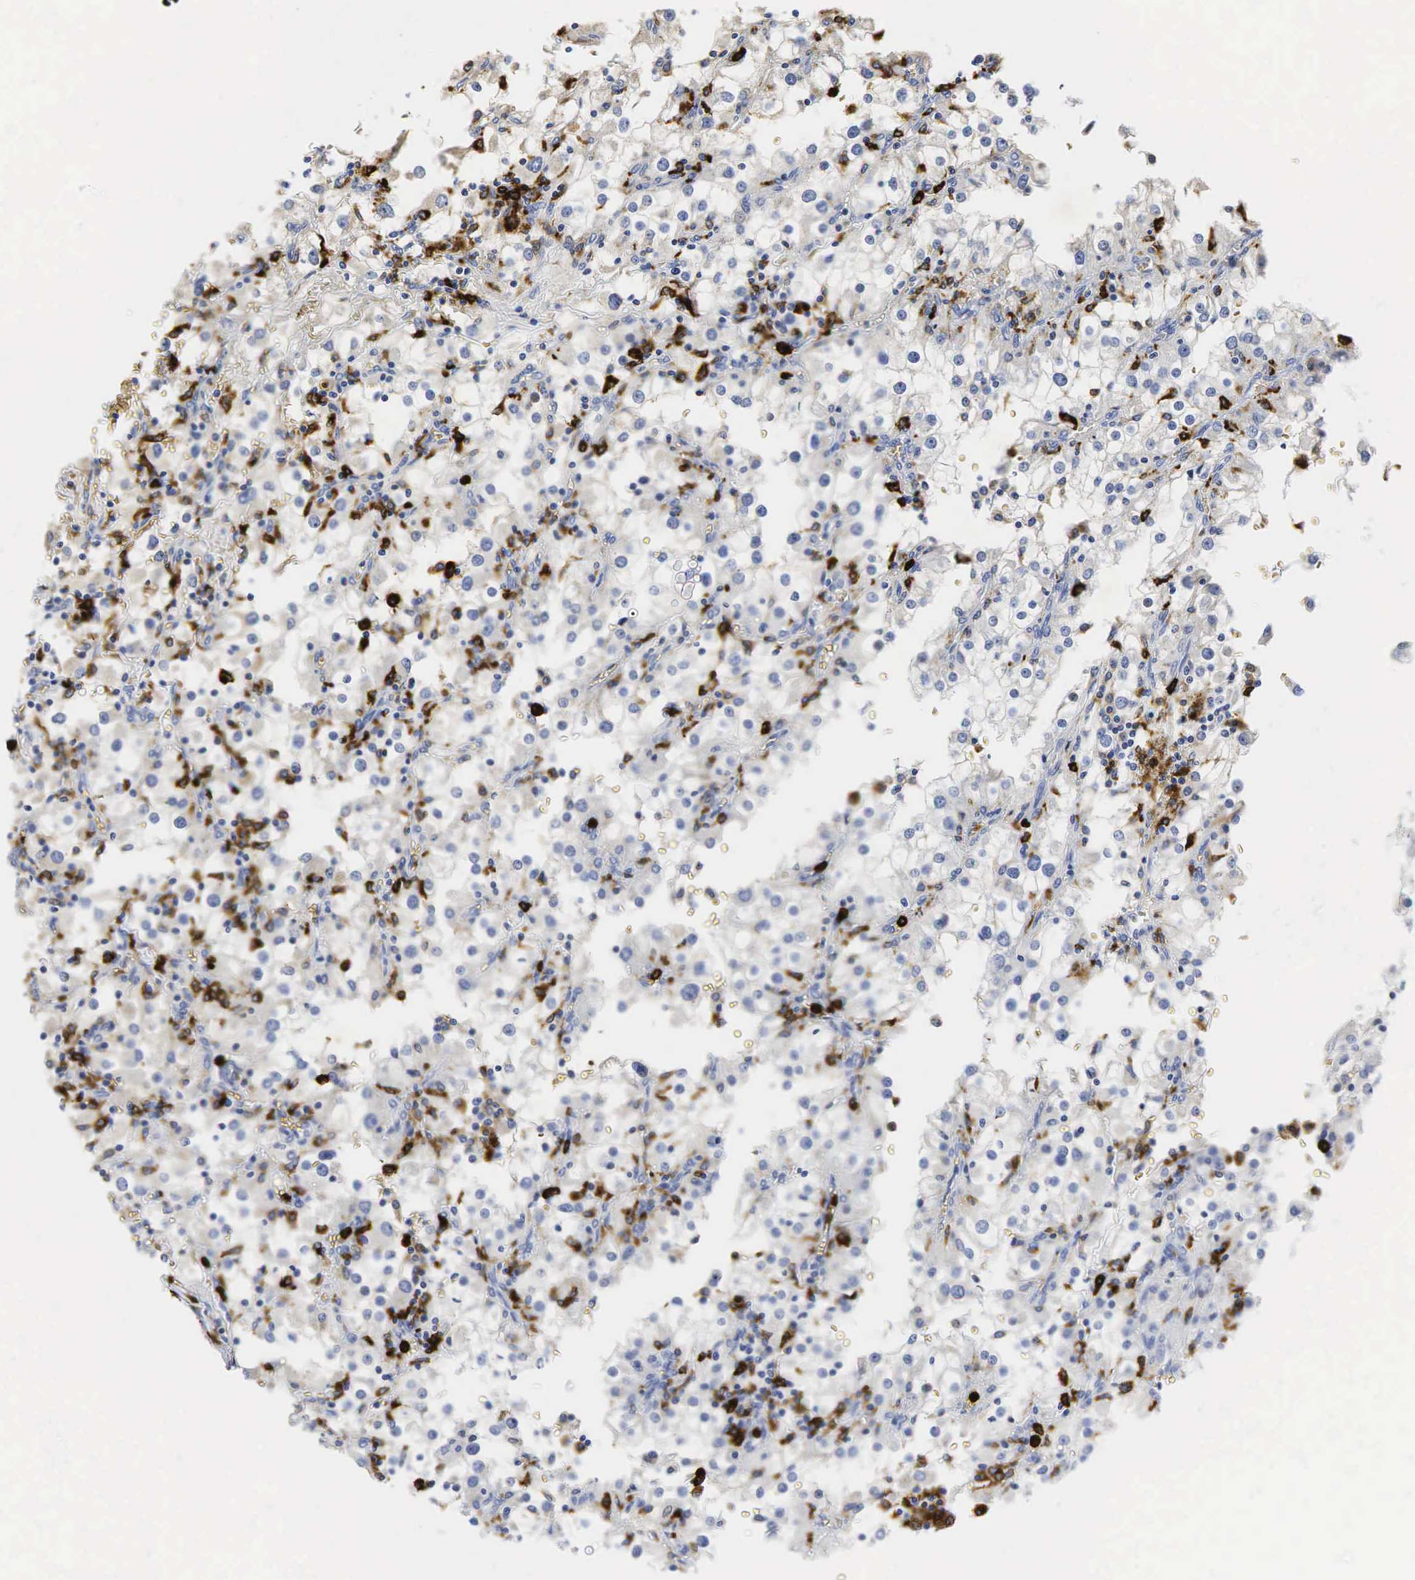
{"staining": {"intensity": "negative", "quantity": "none", "location": "none"}, "tissue": "renal cancer", "cell_type": "Tumor cells", "image_type": "cancer", "snomed": [{"axis": "morphology", "description": "Adenocarcinoma, NOS"}, {"axis": "topography", "description": "Kidney"}], "caption": "An image of human renal cancer (adenocarcinoma) is negative for staining in tumor cells.", "gene": "LYZ", "patient": {"sex": "female", "age": 52}}